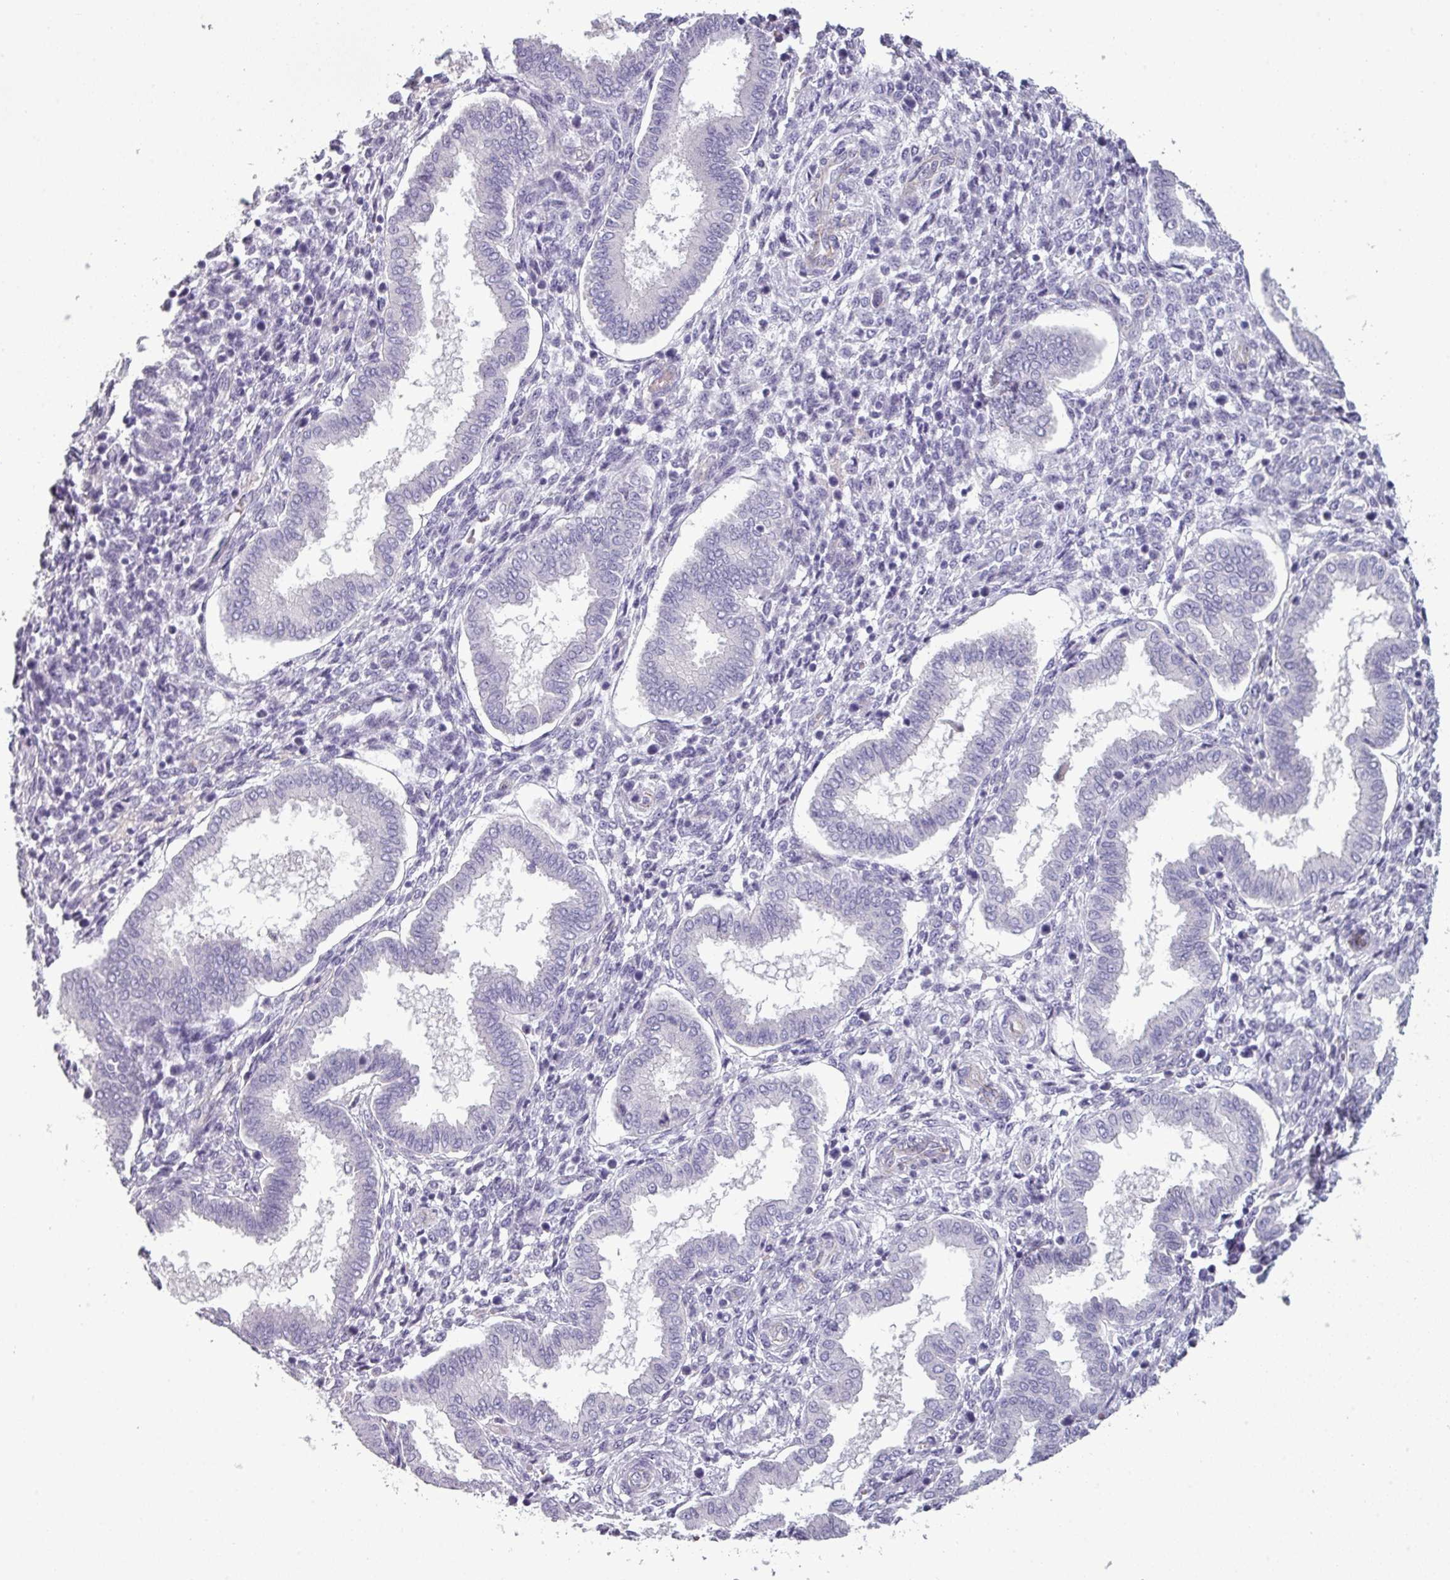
{"staining": {"intensity": "negative", "quantity": "none", "location": "none"}, "tissue": "endometrium", "cell_type": "Cells in endometrial stroma", "image_type": "normal", "snomed": [{"axis": "morphology", "description": "Normal tissue, NOS"}, {"axis": "topography", "description": "Endometrium"}], "caption": "Immunohistochemistry (IHC) photomicrograph of benign endometrium: endometrium stained with DAB (3,3'-diaminobenzidine) displays no significant protein expression in cells in endometrial stroma.", "gene": "AREL1", "patient": {"sex": "female", "age": 24}}